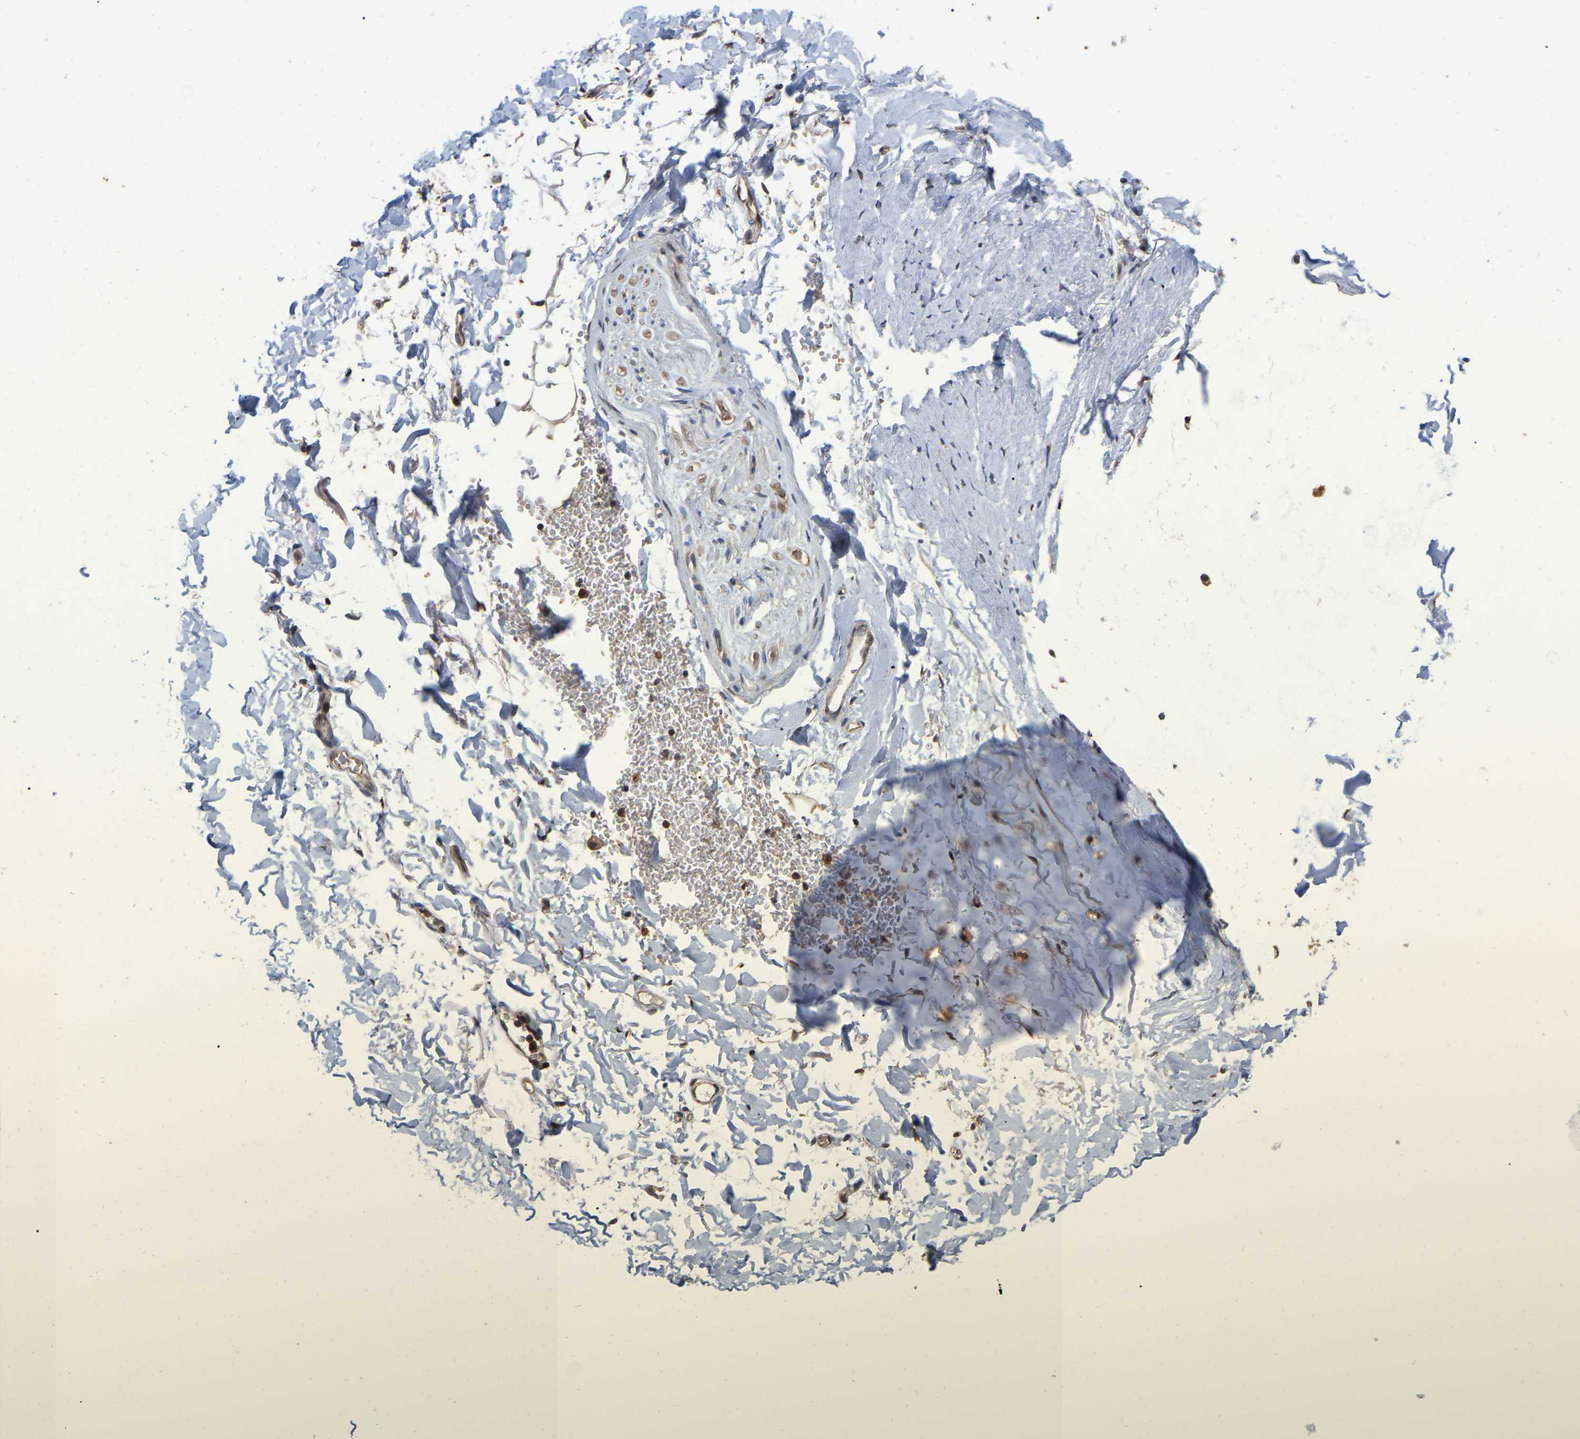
{"staining": {"intensity": "weak", "quantity": "25%-75%", "location": "cytoplasmic/membranous"}, "tissue": "adipose tissue", "cell_type": "Adipocytes", "image_type": "normal", "snomed": [{"axis": "morphology", "description": "Normal tissue, NOS"}, {"axis": "topography", "description": "Cartilage tissue"}, {"axis": "topography", "description": "Bronchus"}], "caption": "A micrograph of human adipose tissue stained for a protein demonstrates weak cytoplasmic/membranous brown staining in adipocytes.", "gene": "FAM219A", "patient": {"sex": "female", "age": 73}}